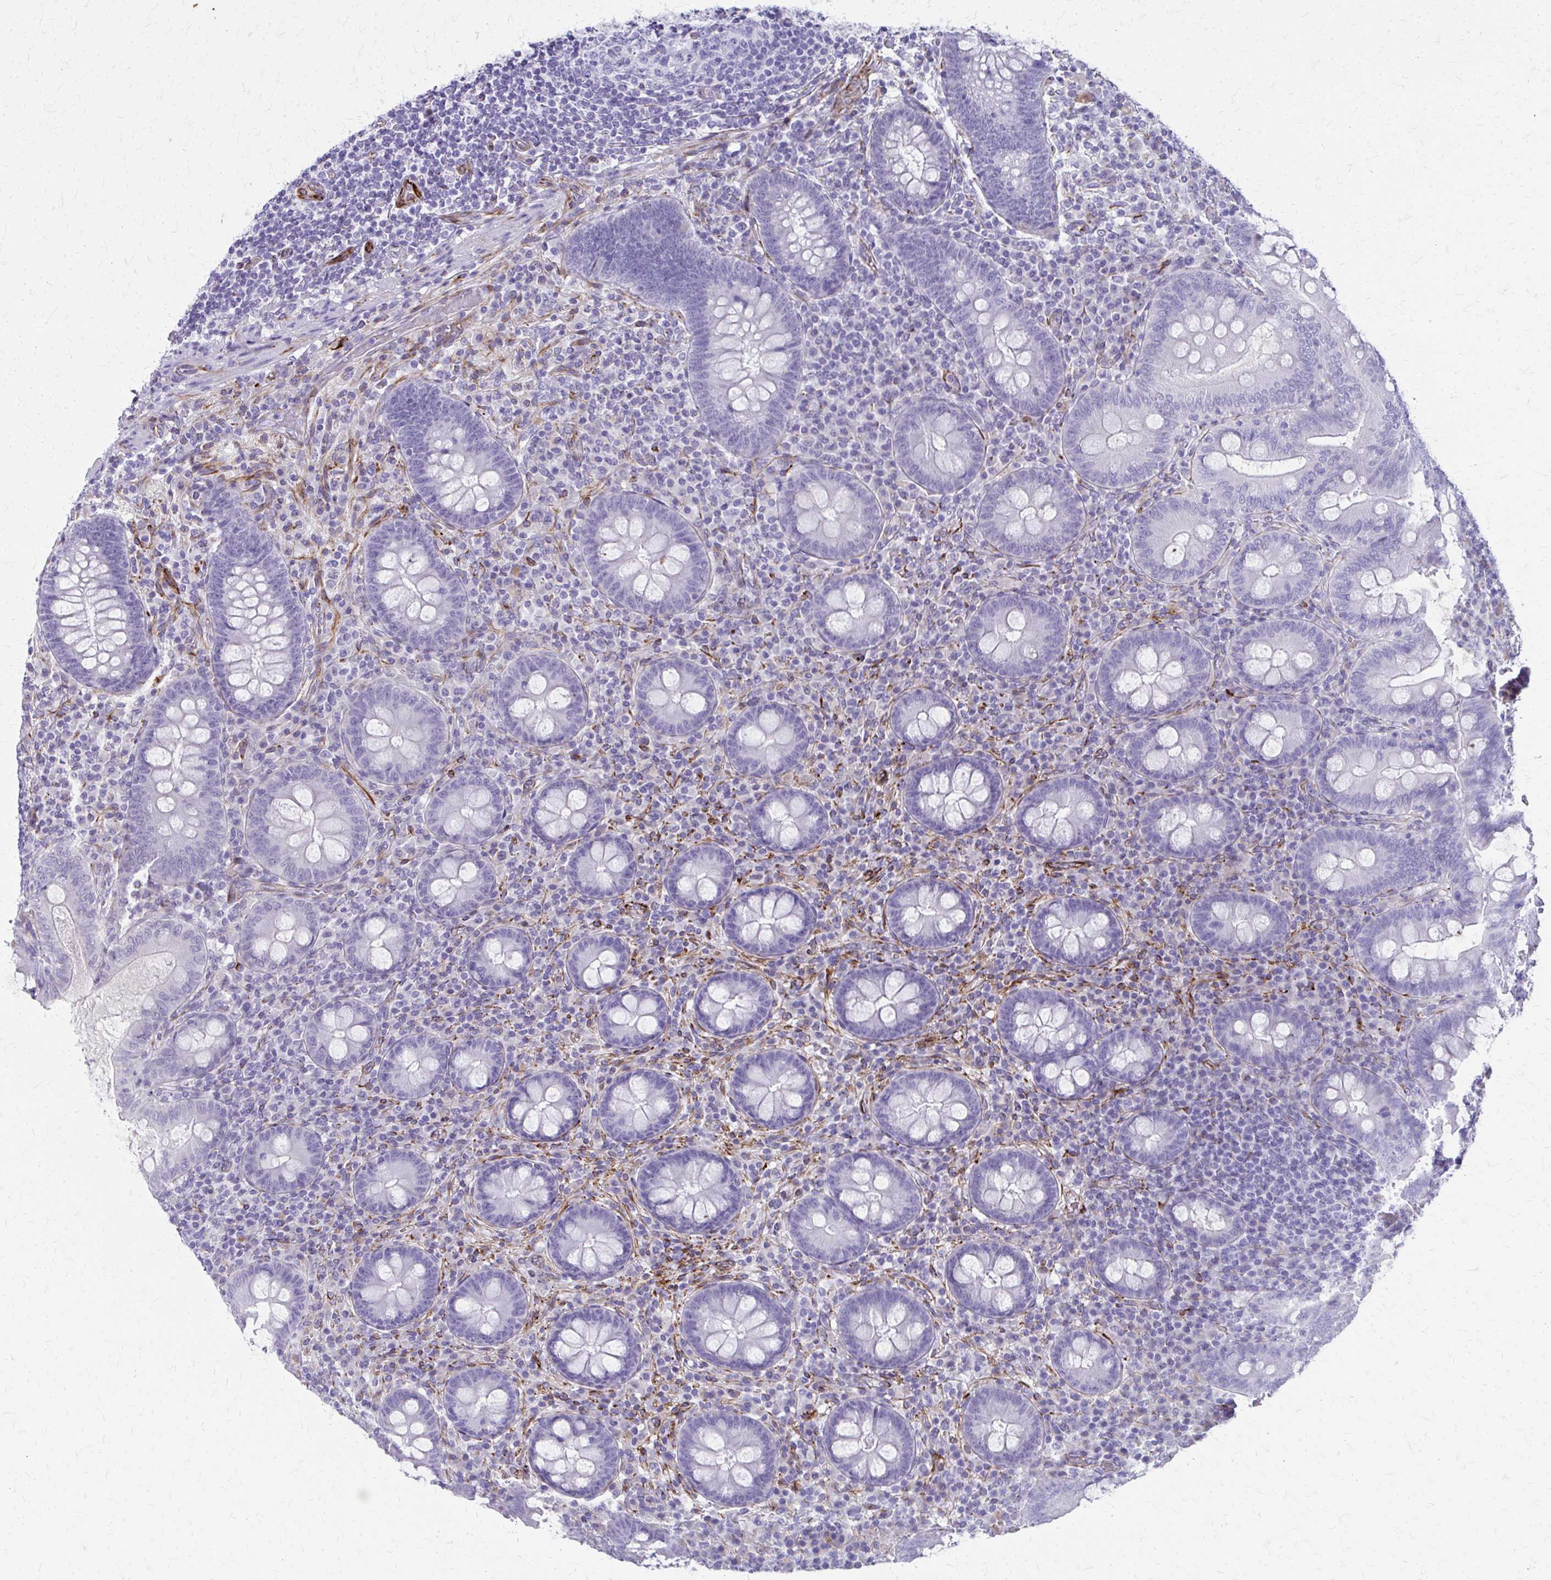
{"staining": {"intensity": "negative", "quantity": "none", "location": "none"}, "tissue": "appendix", "cell_type": "Glandular cells", "image_type": "normal", "snomed": [{"axis": "morphology", "description": "Normal tissue, NOS"}, {"axis": "topography", "description": "Appendix"}], "caption": "Immunohistochemistry (IHC) of normal human appendix shows no positivity in glandular cells.", "gene": "TRIM6", "patient": {"sex": "male", "age": 71}}